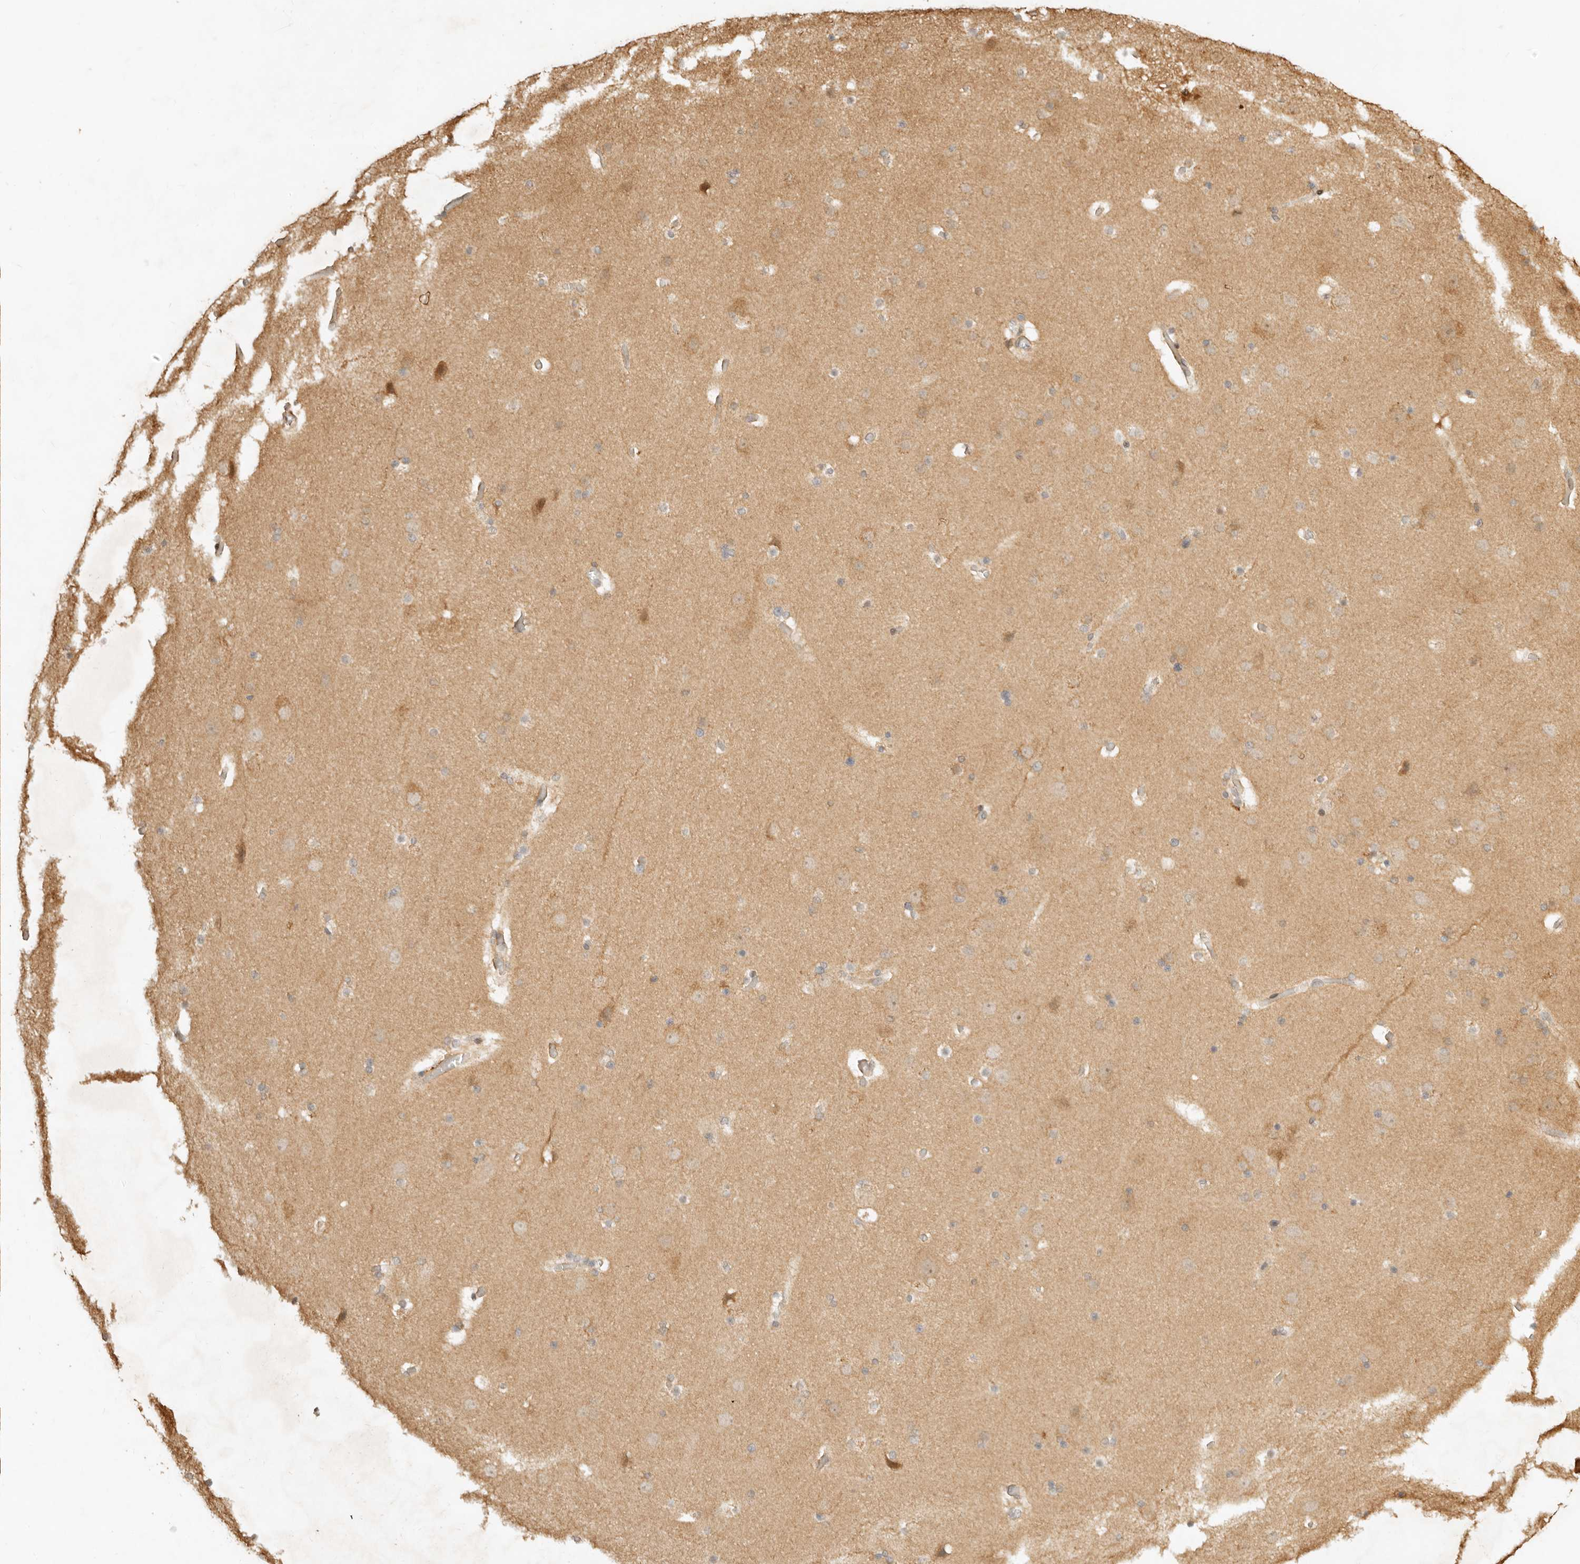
{"staining": {"intensity": "weak", "quantity": ">75%", "location": "cytoplasmic/membranous"}, "tissue": "cerebral cortex", "cell_type": "Endothelial cells", "image_type": "normal", "snomed": [{"axis": "morphology", "description": "Normal tissue, NOS"}, {"axis": "topography", "description": "Cerebral cortex"}], "caption": "Cerebral cortex stained for a protein demonstrates weak cytoplasmic/membranous positivity in endothelial cells. (IHC, brightfield microscopy, high magnification).", "gene": "KIF2B", "patient": {"sex": "male", "age": 57}}